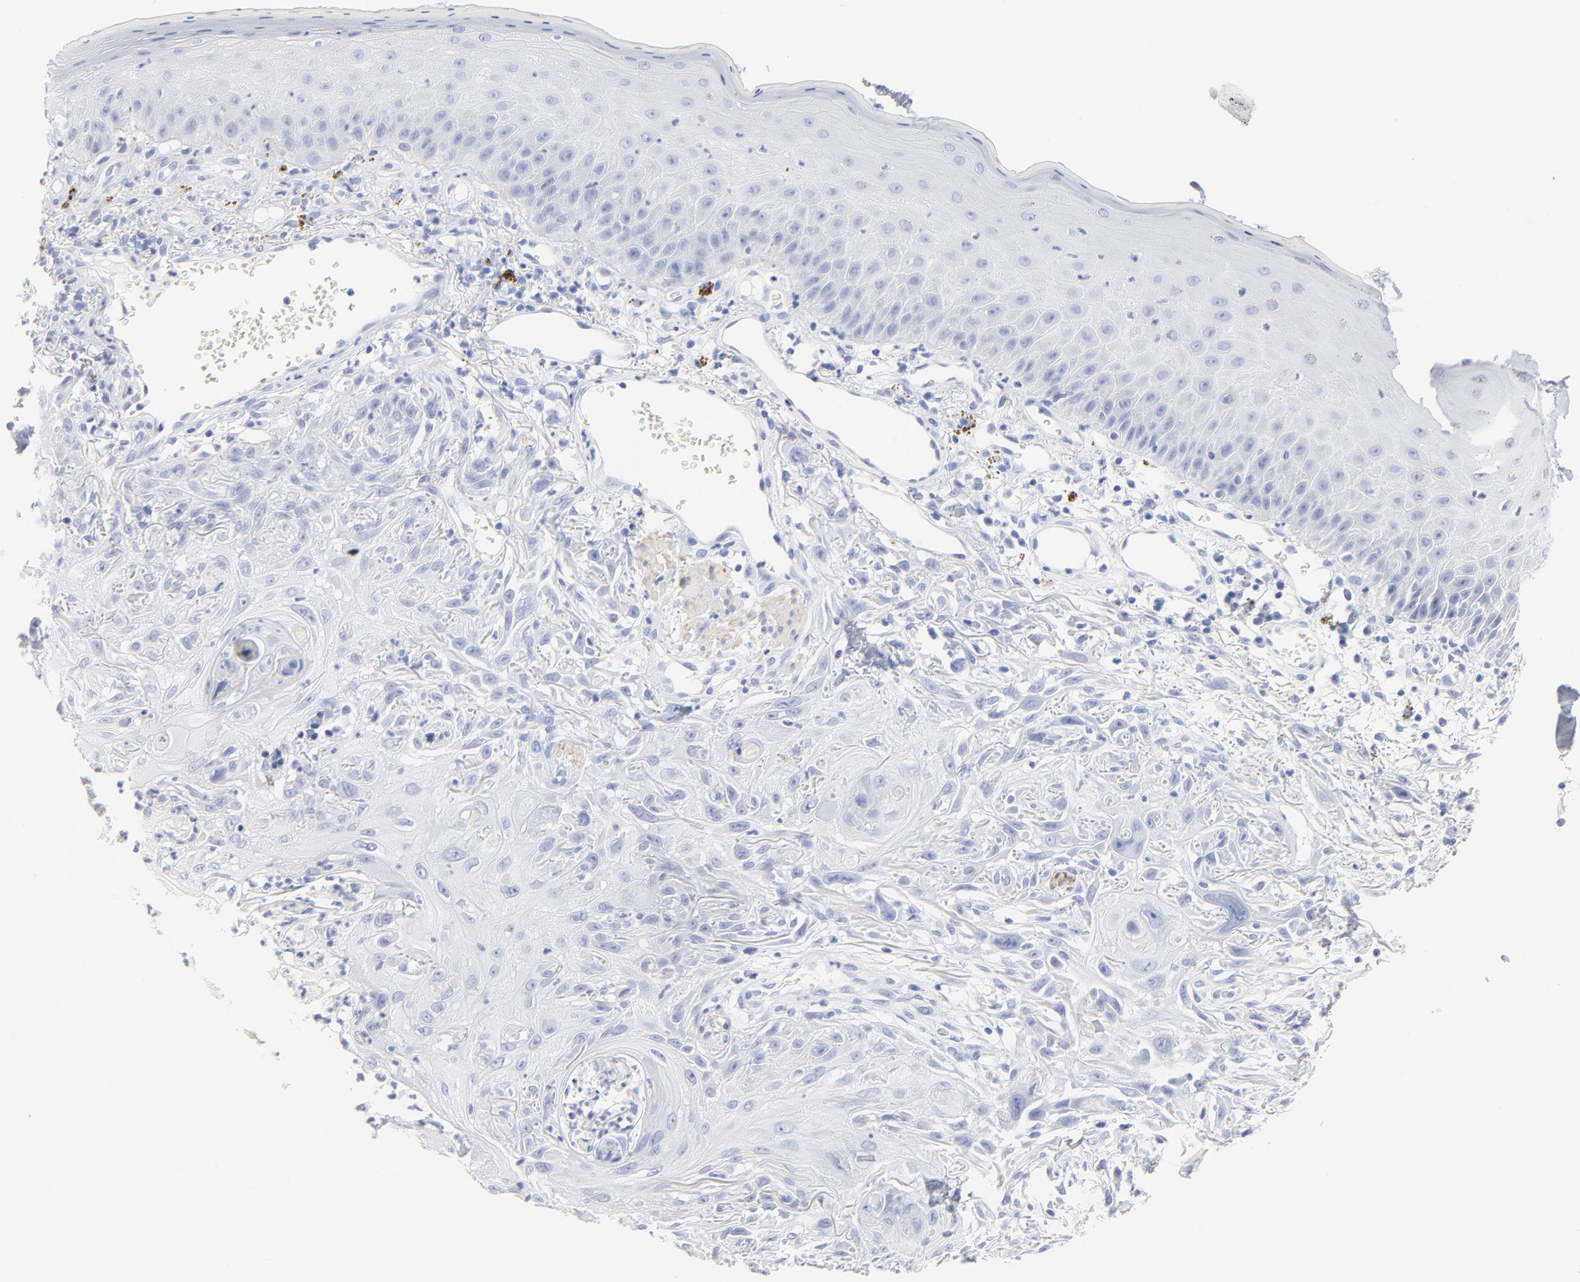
{"staining": {"intensity": "negative", "quantity": "none", "location": "none"}, "tissue": "skin cancer", "cell_type": "Tumor cells", "image_type": "cancer", "snomed": [{"axis": "morphology", "description": "Squamous cell carcinoma, NOS"}, {"axis": "topography", "description": "Skin"}], "caption": "Immunohistochemistry (IHC) histopathology image of squamous cell carcinoma (skin) stained for a protein (brown), which demonstrates no staining in tumor cells.", "gene": "AGTR1", "patient": {"sex": "female", "age": 59}}